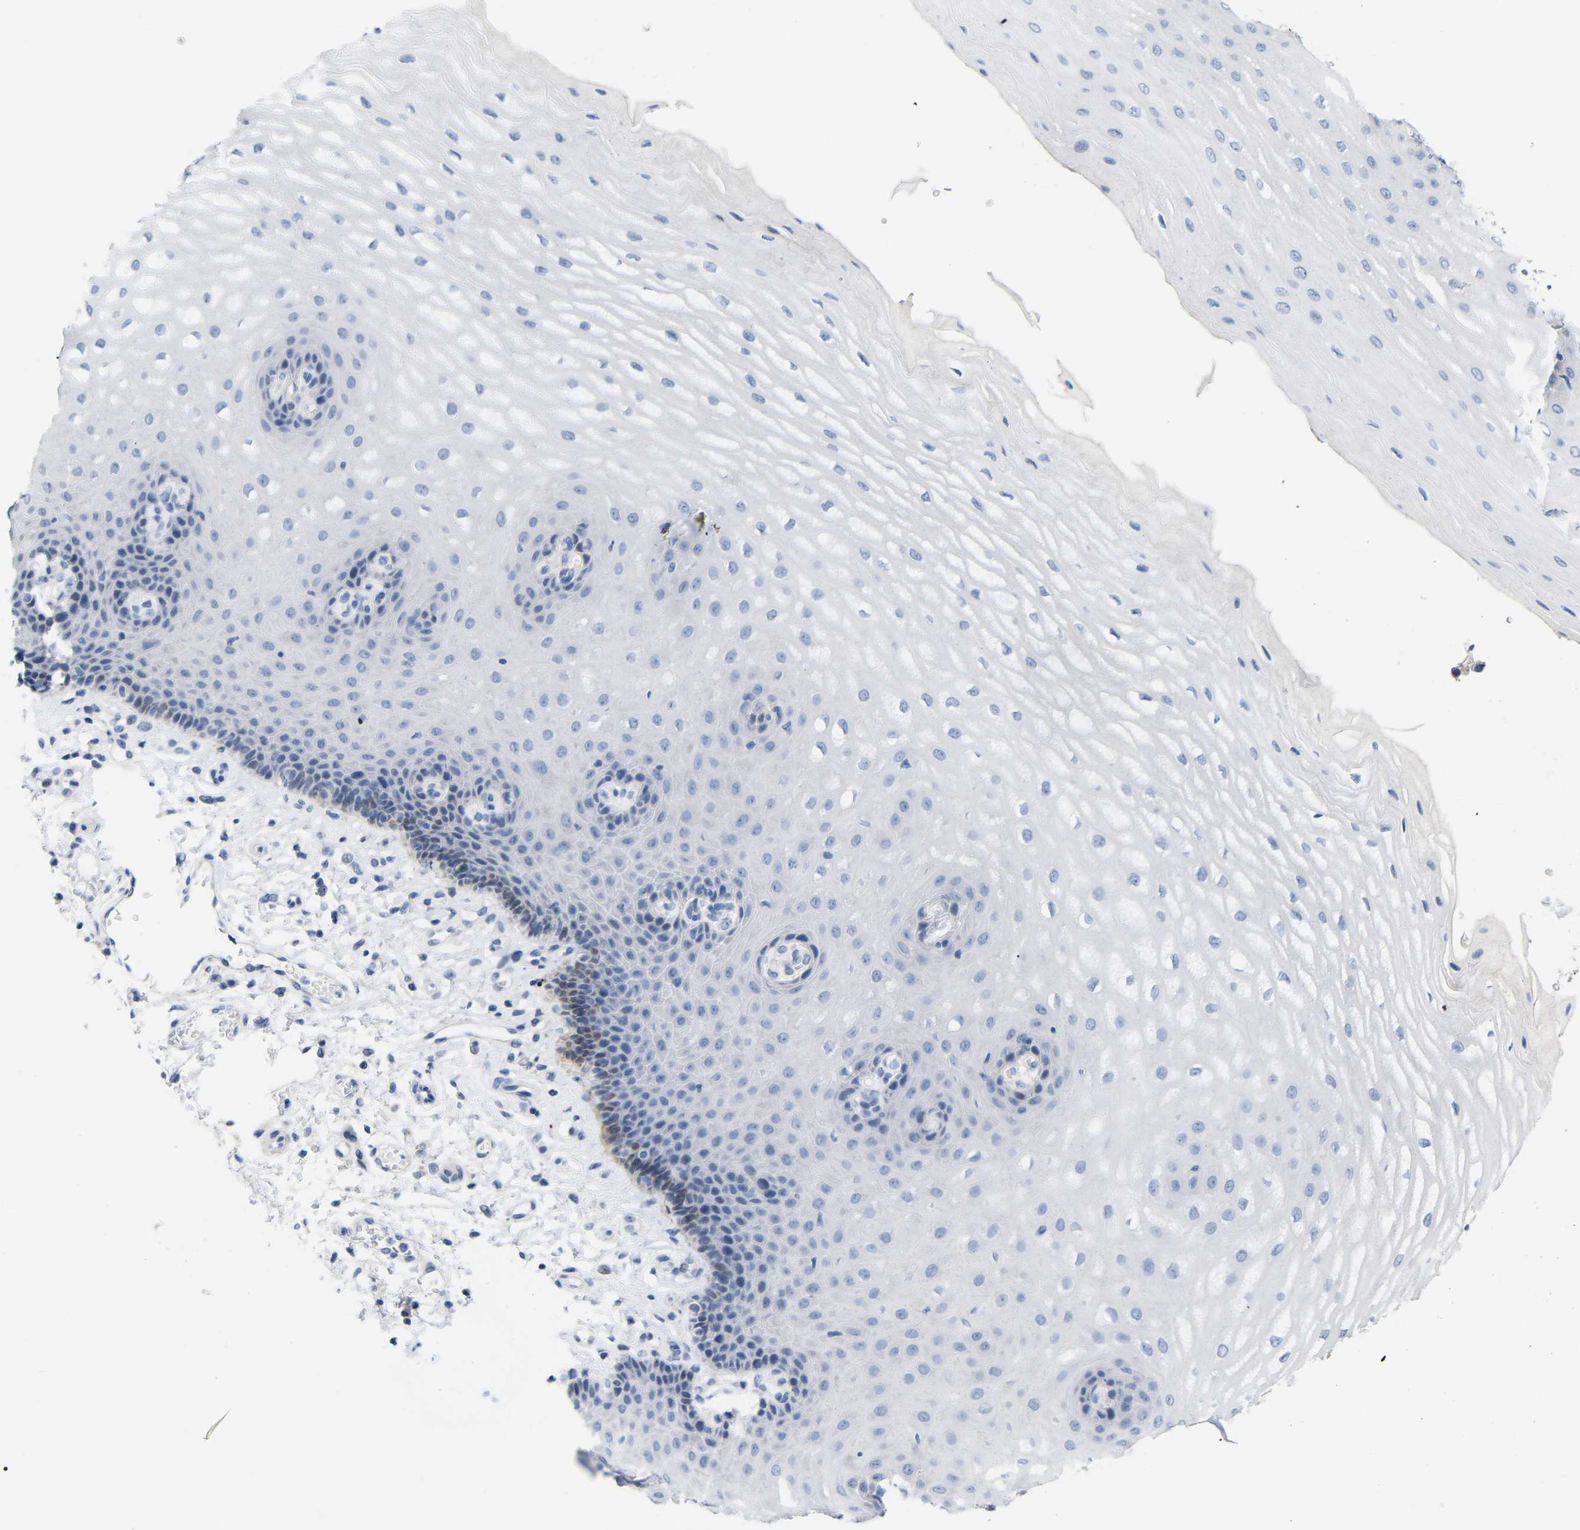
{"staining": {"intensity": "moderate", "quantity": "<25%", "location": "cytoplasmic/membranous"}, "tissue": "esophagus", "cell_type": "Squamous epithelial cells", "image_type": "normal", "snomed": [{"axis": "morphology", "description": "Normal tissue, NOS"}, {"axis": "topography", "description": "Esophagus"}], "caption": "The photomicrograph displays staining of unremarkable esophagus, revealing moderate cytoplasmic/membranous protein positivity (brown color) within squamous epithelial cells.", "gene": "ABTB2", "patient": {"sex": "male", "age": 54}}